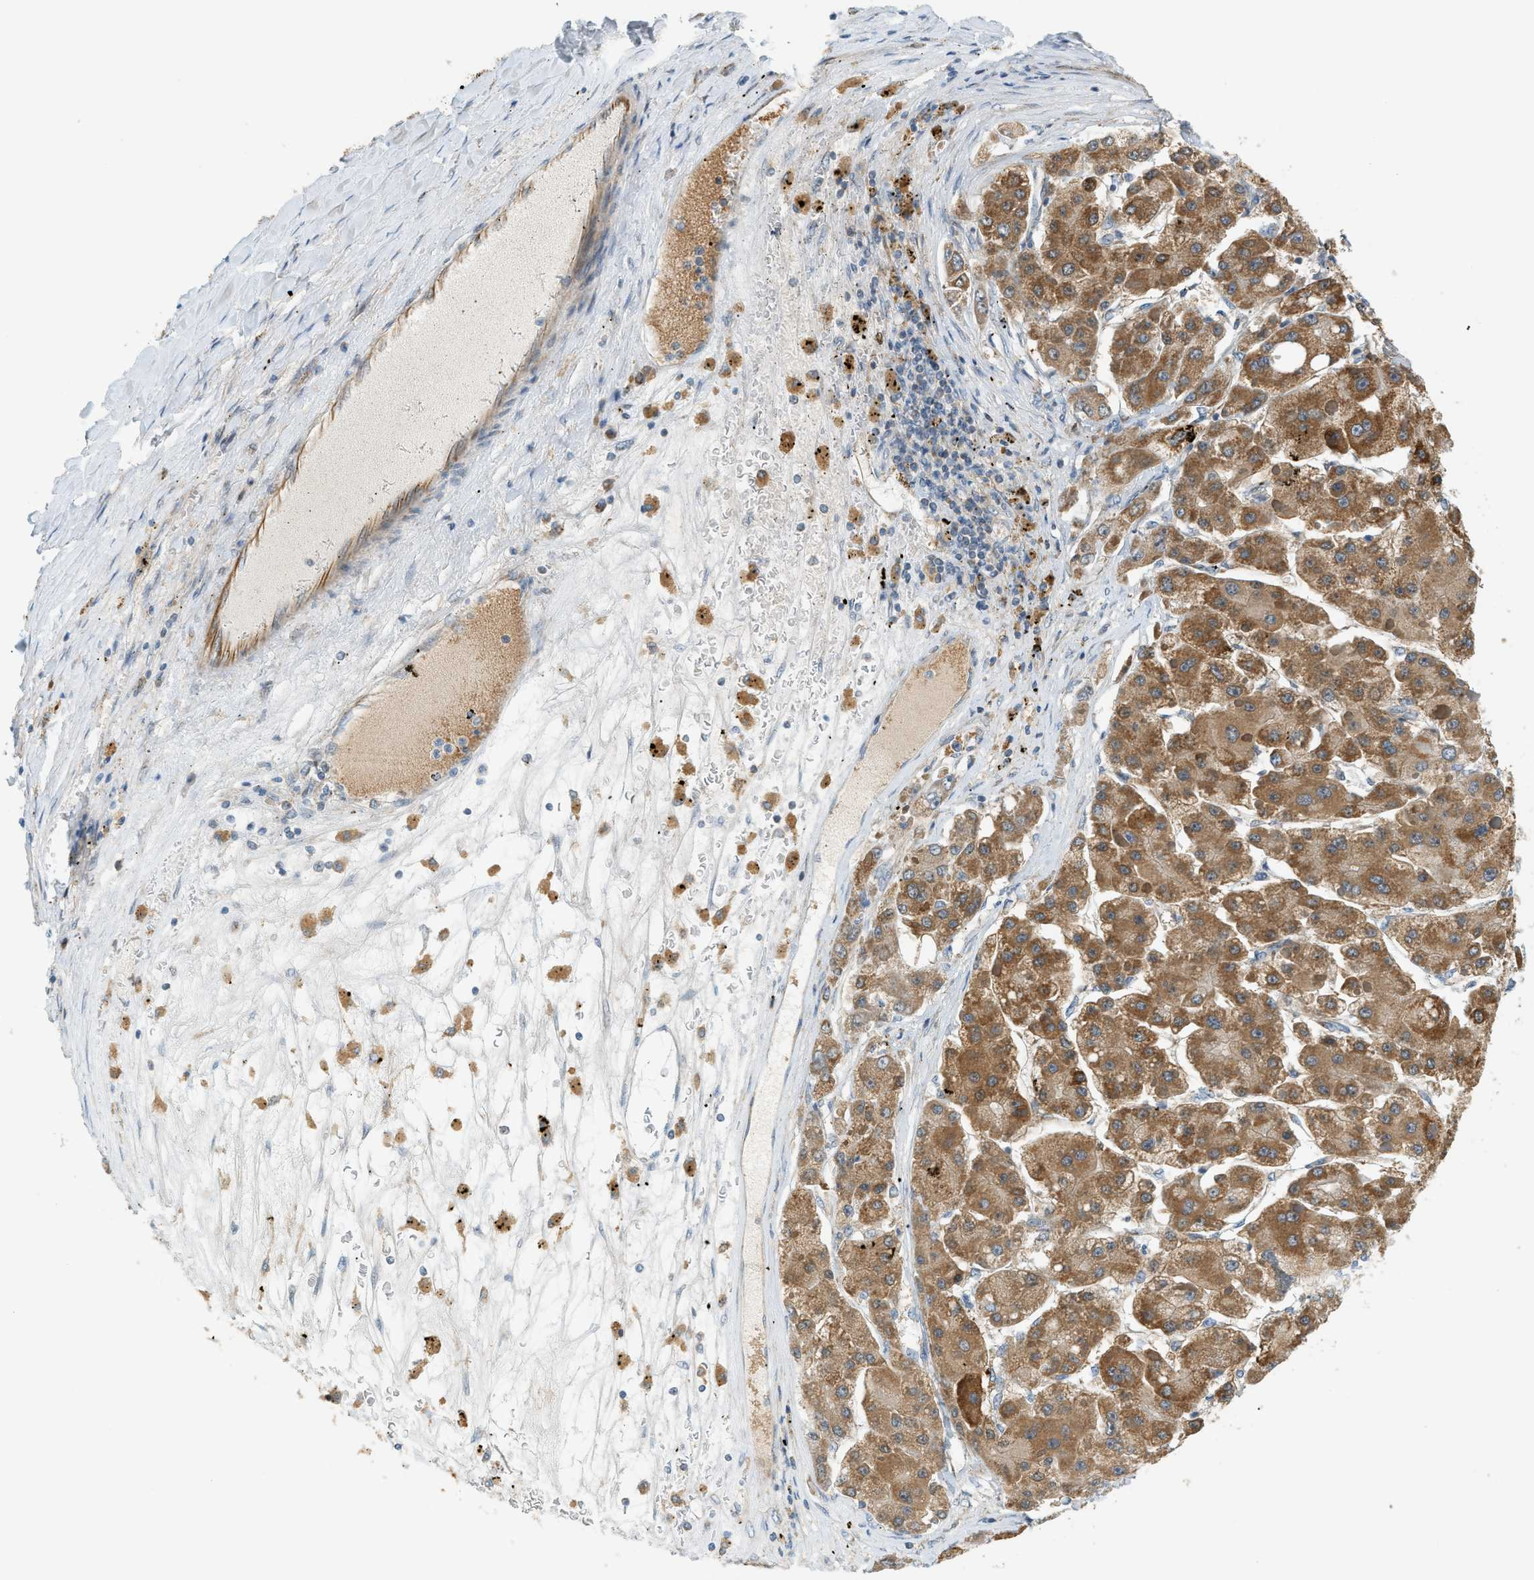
{"staining": {"intensity": "moderate", "quantity": ">75%", "location": "cytoplasmic/membranous"}, "tissue": "liver cancer", "cell_type": "Tumor cells", "image_type": "cancer", "snomed": [{"axis": "morphology", "description": "Carcinoma, Hepatocellular, NOS"}, {"axis": "topography", "description": "Liver"}], "caption": "IHC of liver cancer shows medium levels of moderate cytoplasmic/membranous staining in about >75% of tumor cells. (DAB IHC, brown staining for protein, blue staining for nuclei).", "gene": "PIGG", "patient": {"sex": "female", "age": 73}}